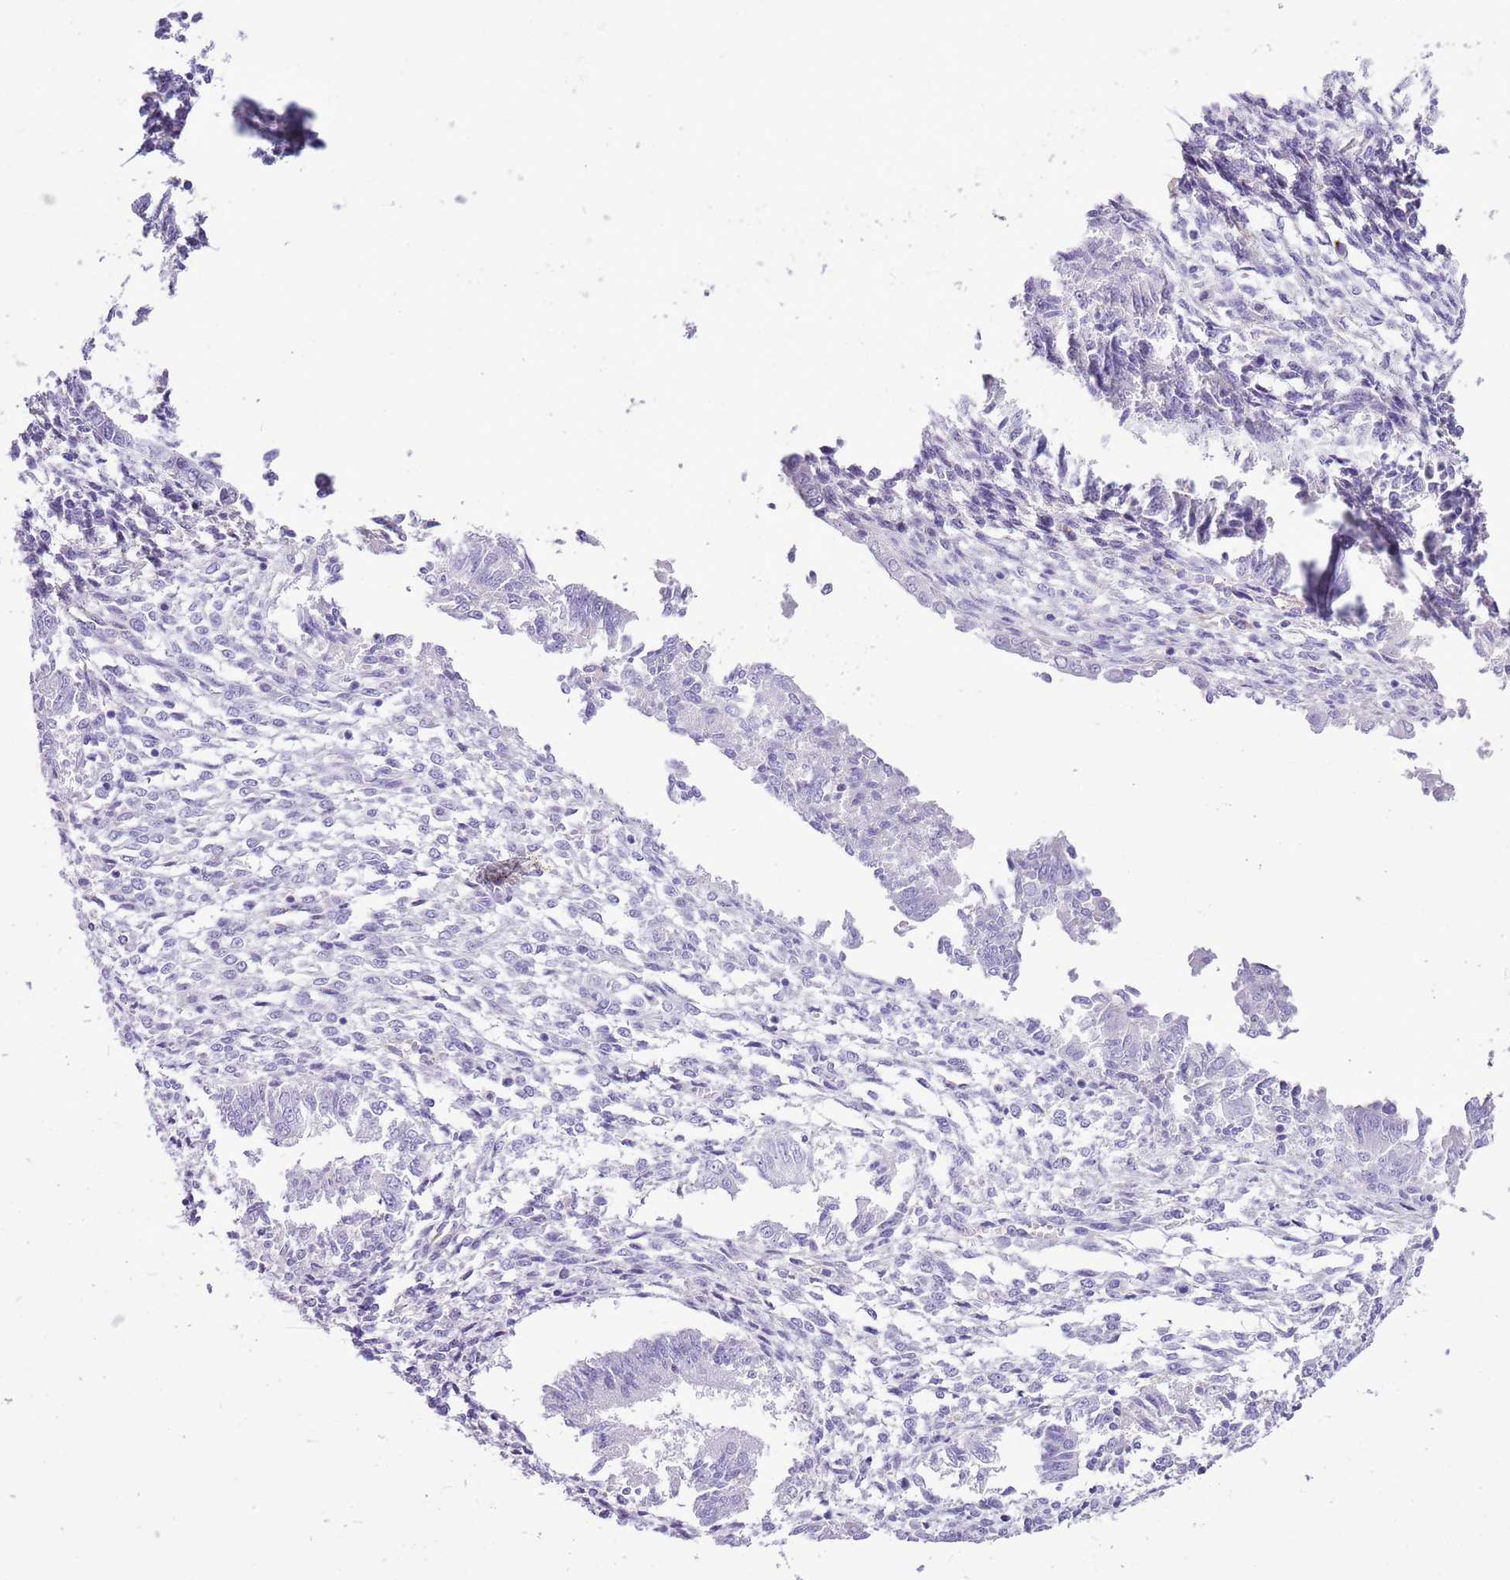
{"staining": {"intensity": "negative", "quantity": "none", "location": "none"}, "tissue": "endometrium", "cell_type": "Cells in endometrial stroma", "image_type": "normal", "snomed": [{"axis": "morphology", "description": "Normal tissue, NOS"}, {"axis": "topography", "description": "Uterus"}, {"axis": "topography", "description": "Endometrium"}], "caption": "IHC photomicrograph of normal endometrium: human endometrium stained with DAB (3,3'-diaminobenzidine) shows no significant protein positivity in cells in endometrial stroma.", "gene": "AAR2", "patient": {"sex": "female", "age": 48}}